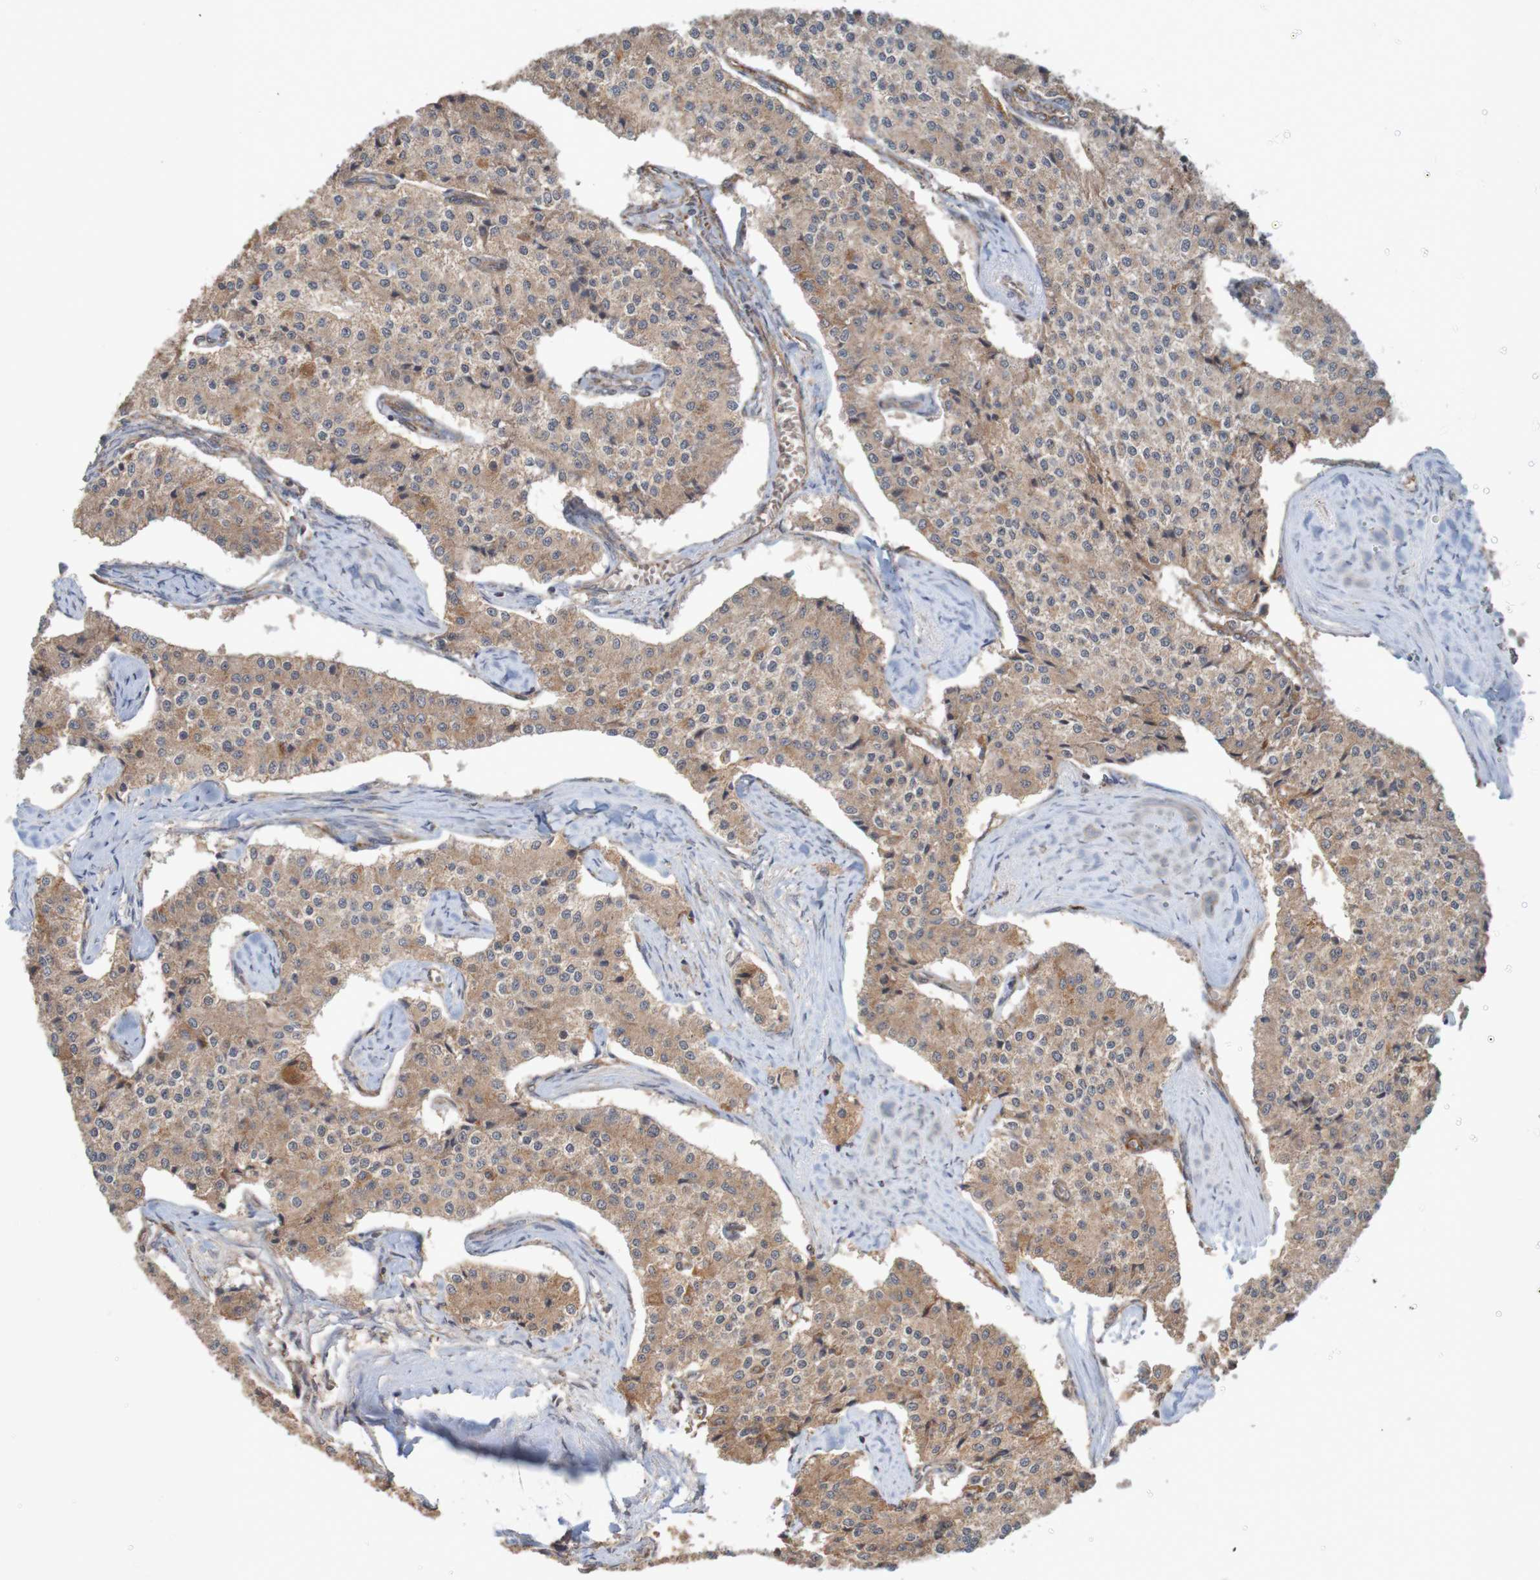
{"staining": {"intensity": "moderate", "quantity": ">75%", "location": "cytoplasmic/membranous"}, "tissue": "carcinoid", "cell_type": "Tumor cells", "image_type": "cancer", "snomed": [{"axis": "morphology", "description": "Carcinoid, malignant, NOS"}, {"axis": "topography", "description": "Colon"}], "caption": "High-power microscopy captured an IHC photomicrograph of malignant carcinoid, revealing moderate cytoplasmic/membranous expression in about >75% of tumor cells.", "gene": "MRPL52", "patient": {"sex": "female", "age": 52}}